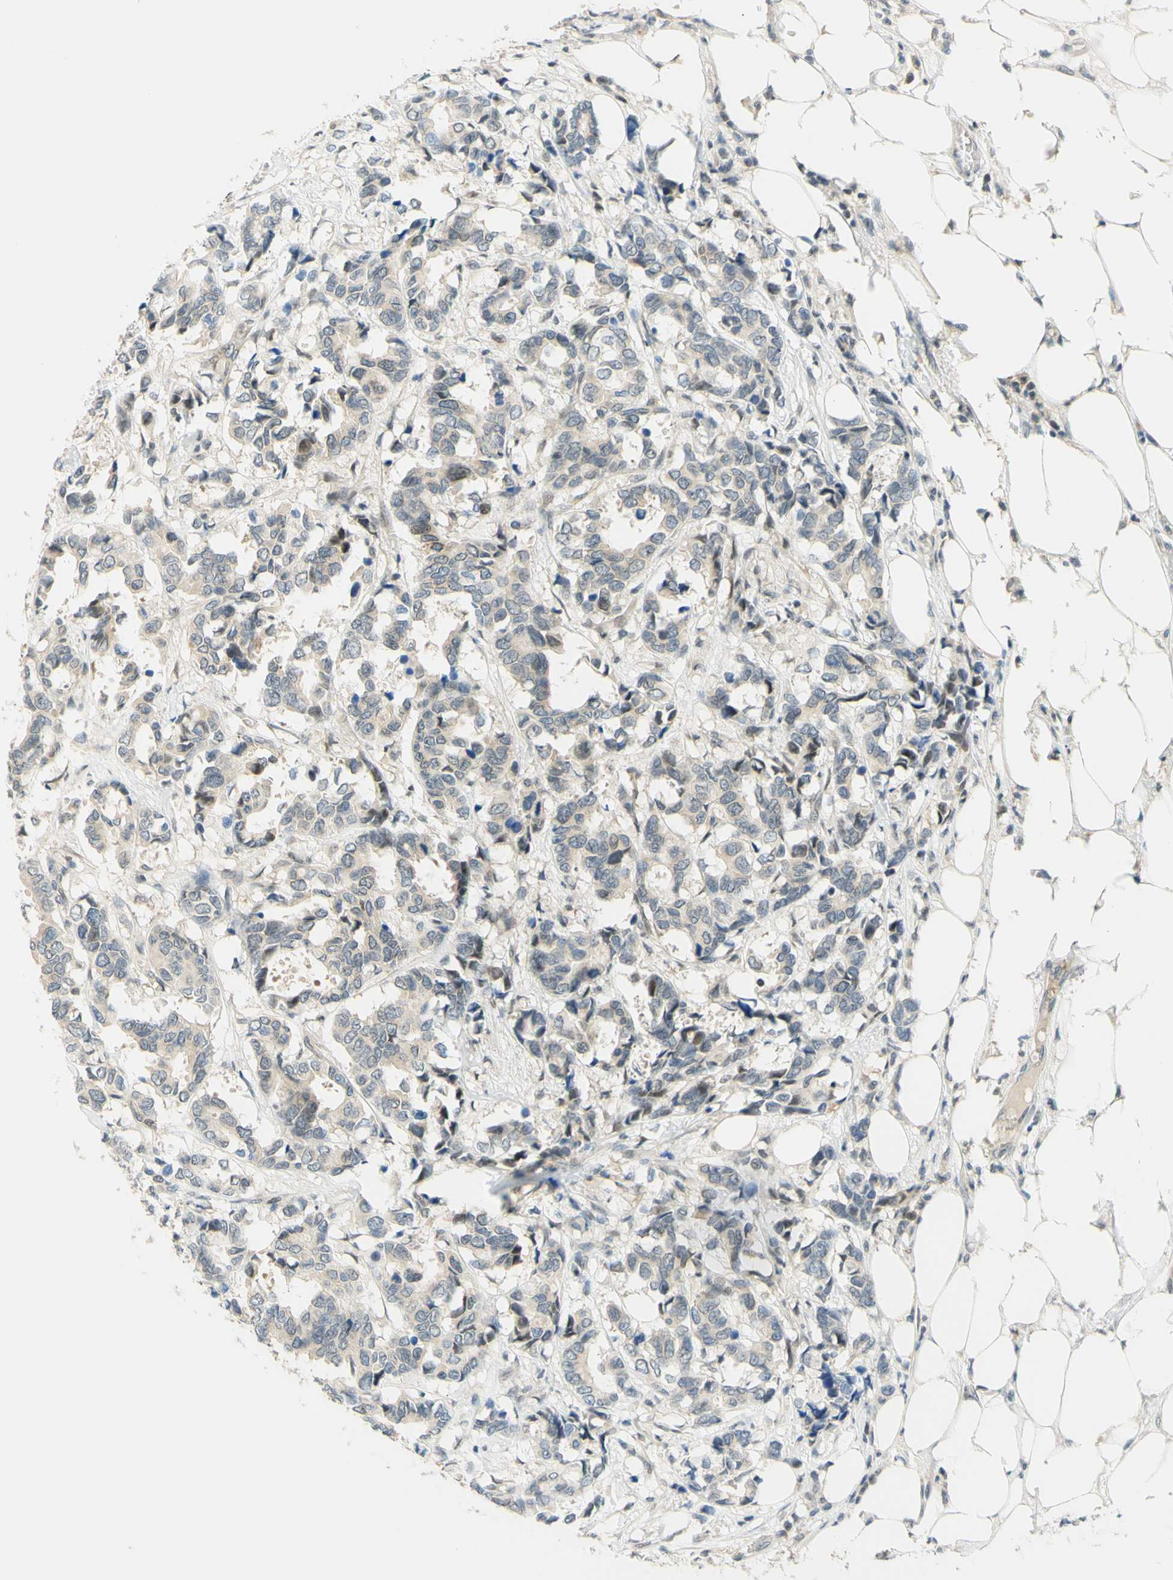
{"staining": {"intensity": "negative", "quantity": "none", "location": "none"}, "tissue": "breast cancer", "cell_type": "Tumor cells", "image_type": "cancer", "snomed": [{"axis": "morphology", "description": "Duct carcinoma"}, {"axis": "topography", "description": "Breast"}], "caption": "The photomicrograph displays no staining of tumor cells in intraductal carcinoma (breast).", "gene": "C2CD2L", "patient": {"sex": "female", "age": 87}}